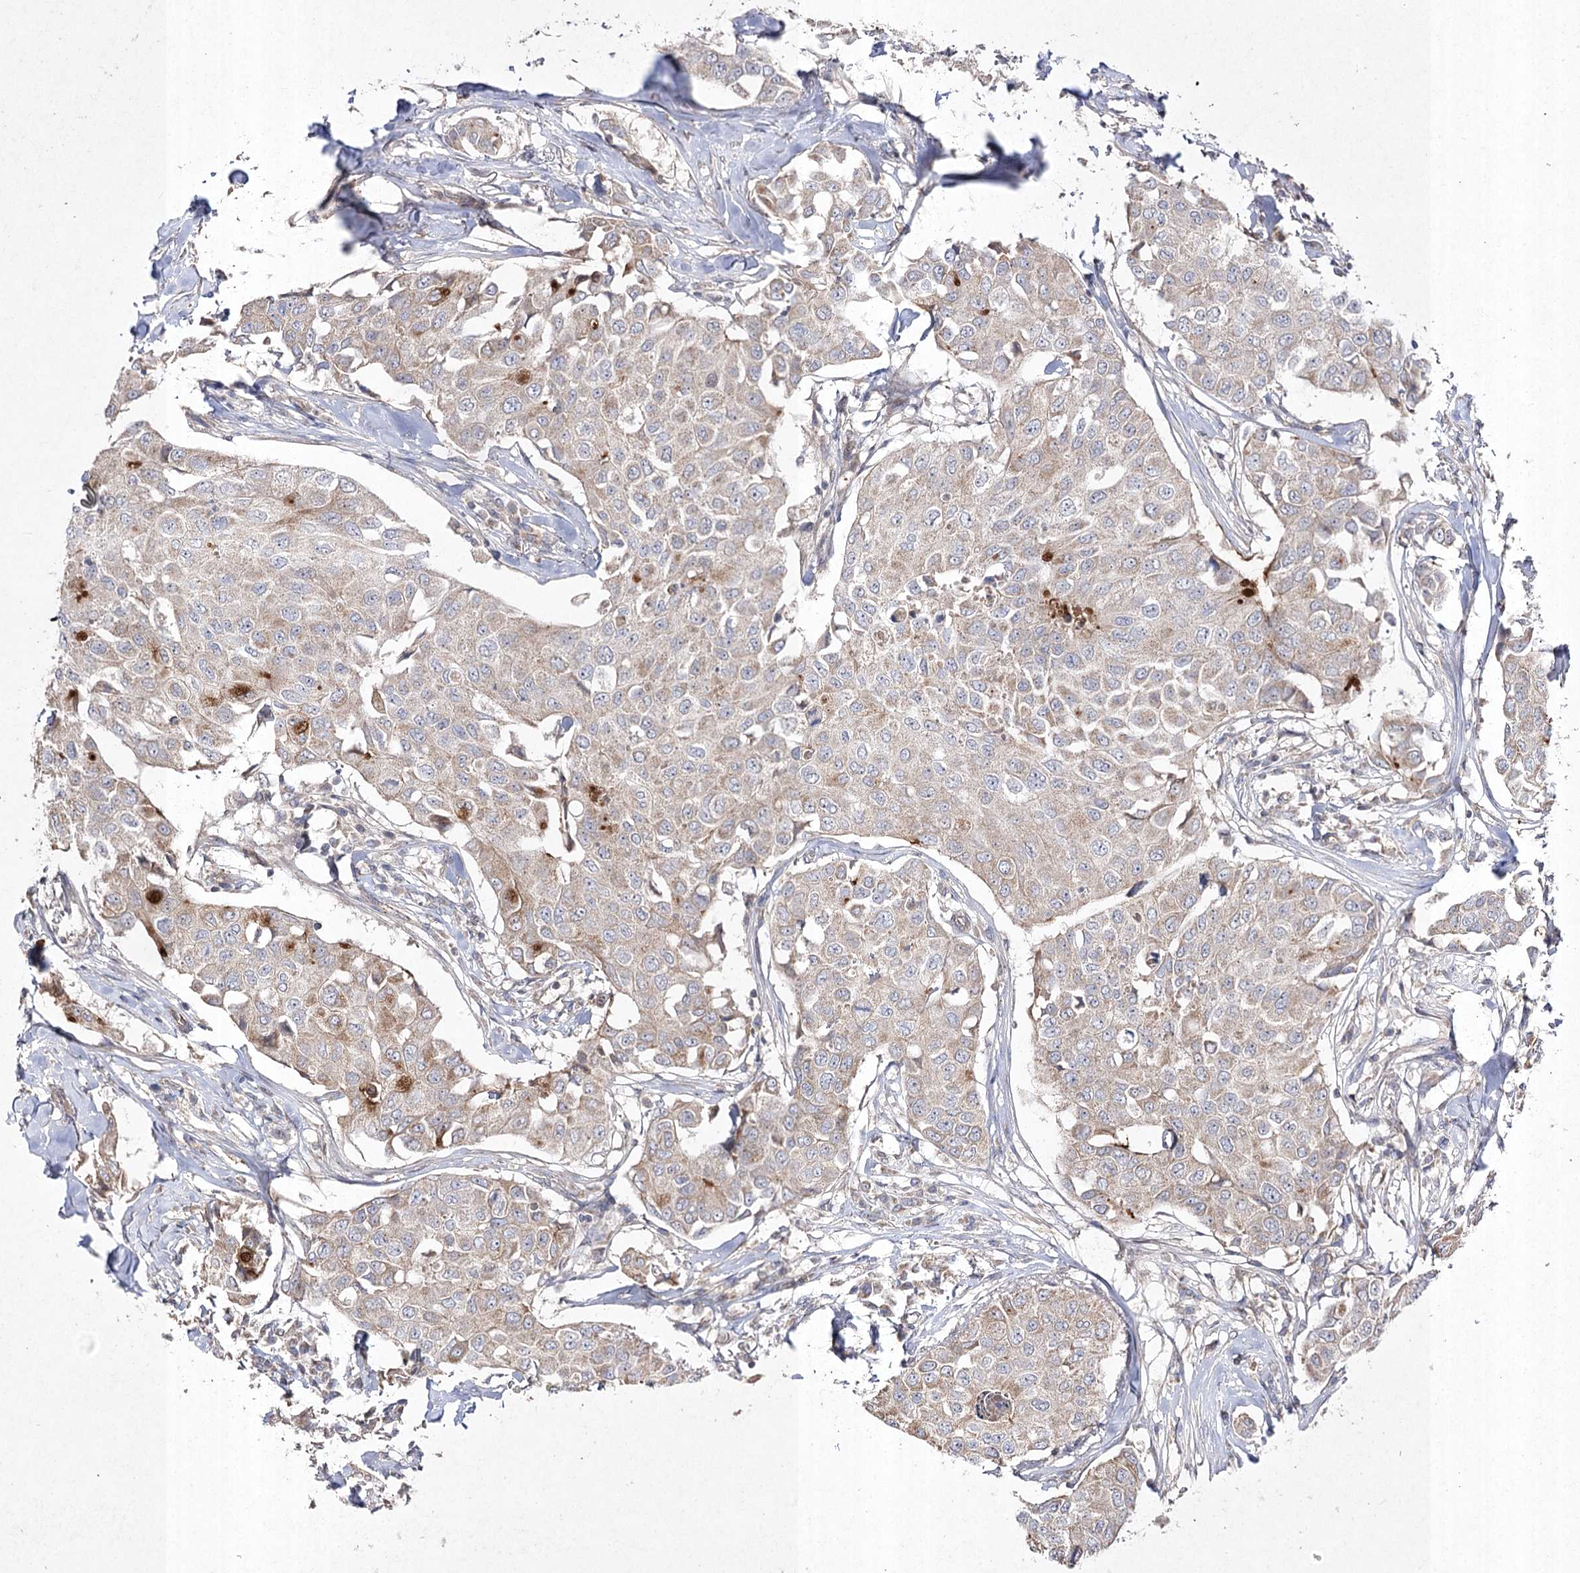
{"staining": {"intensity": "moderate", "quantity": "<25%", "location": "cytoplasmic/membranous"}, "tissue": "breast cancer", "cell_type": "Tumor cells", "image_type": "cancer", "snomed": [{"axis": "morphology", "description": "Duct carcinoma"}, {"axis": "topography", "description": "Breast"}], "caption": "IHC of breast cancer (intraductal carcinoma) reveals low levels of moderate cytoplasmic/membranous positivity in about <25% of tumor cells. The staining is performed using DAB (3,3'-diaminobenzidine) brown chromogen to label protein expression. The nuclei are counter-stained blue using hematoxylin.", "gene": "FANCL", "patient": {"sex": "female", "age": 80}}